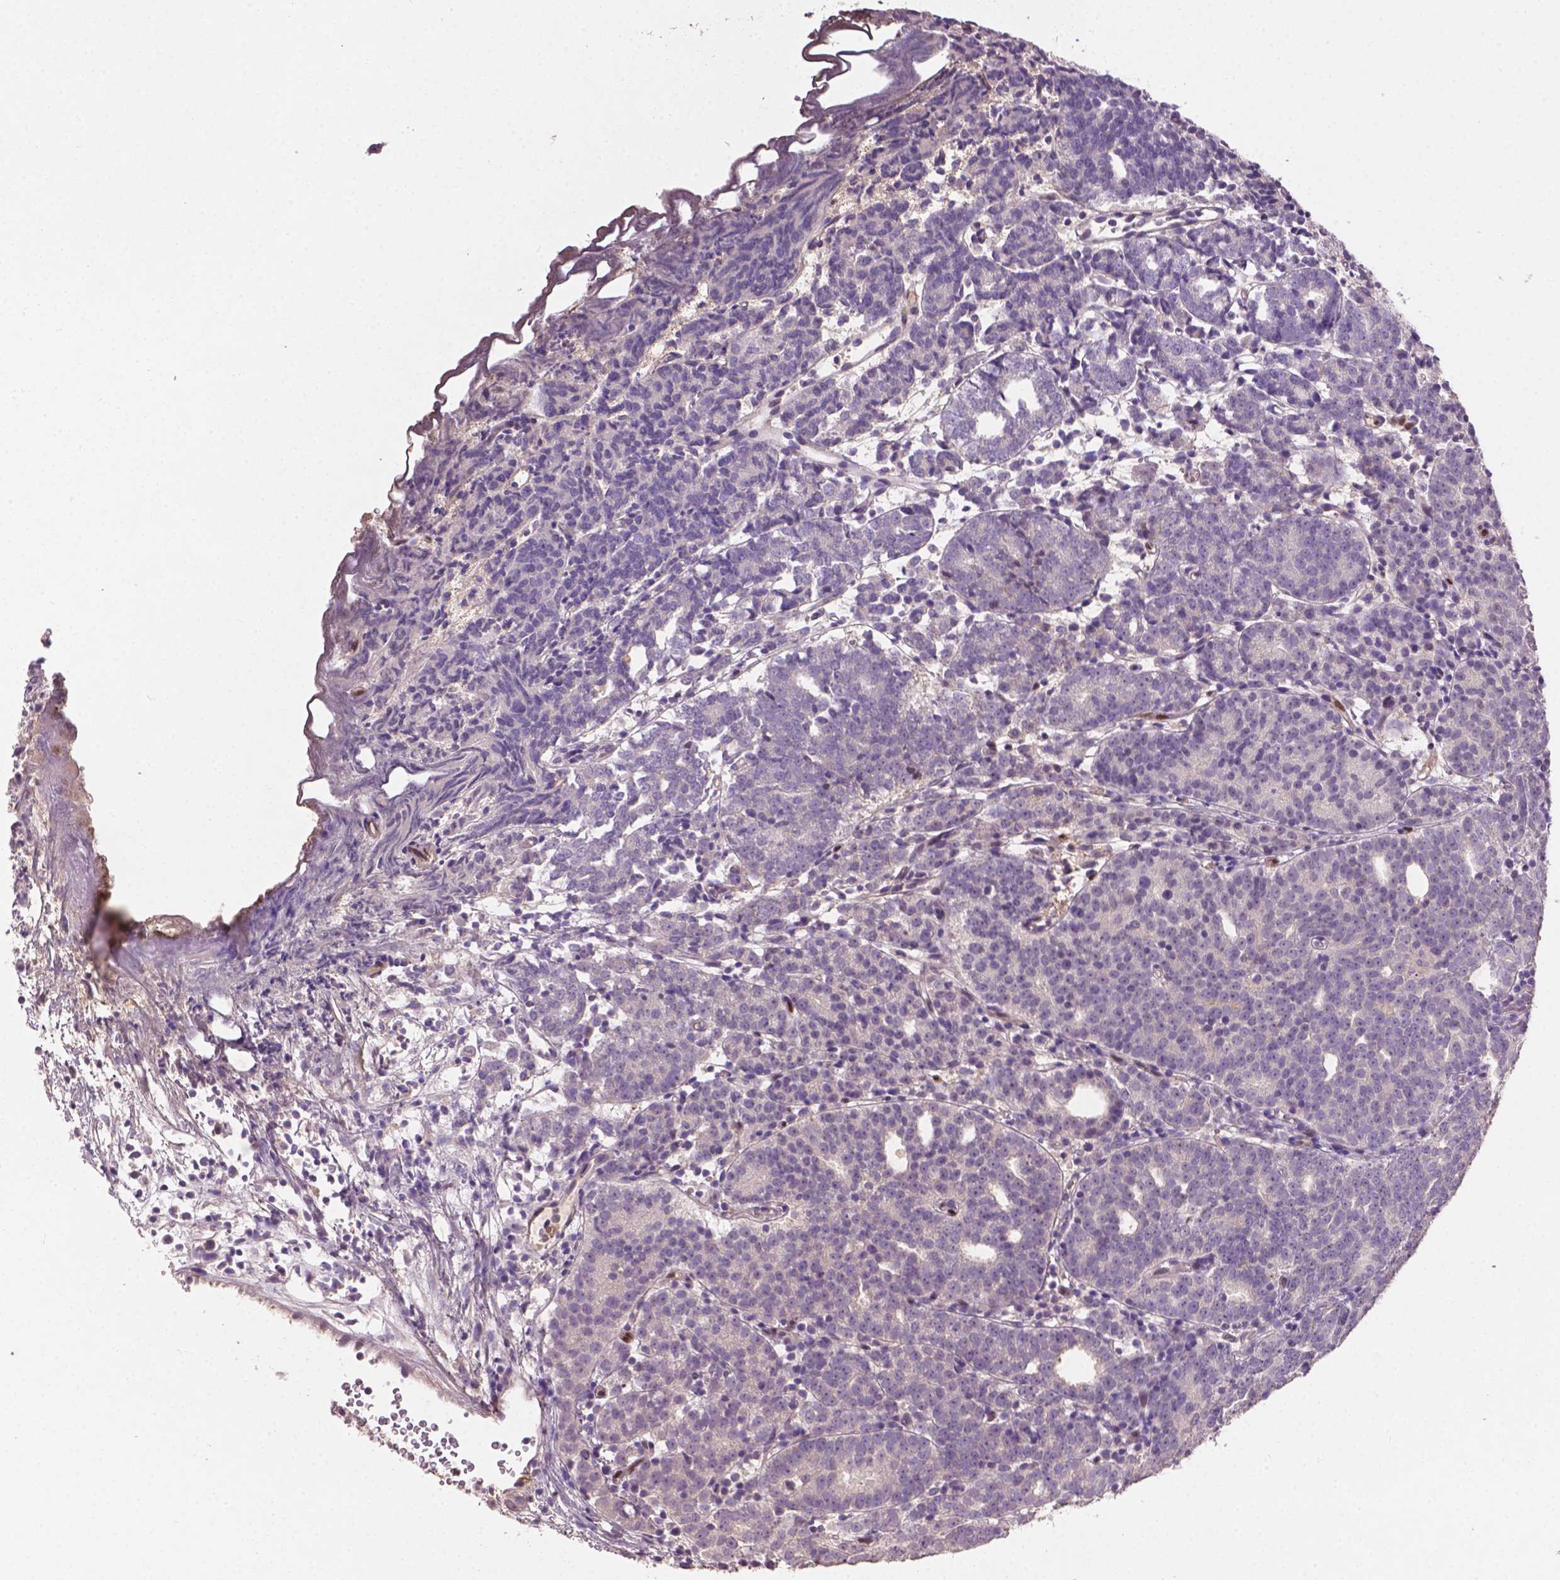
{"staining": {"intensity": "negative", "quantity": "none", "location": "none"}, "tissue": "prostate cancer", "cell_type": "Tumor cells", "image_type": "cancer", "snomed": [{"axis": "morphology", "description": "Adenocarcinoma, High grade"}, {"axis": "topography", "description": "Prostate"}], "caption": "Human prostate cancer (adenocarcinoma (high-grade)) stained for a protein using immunohistochemistry demonstrates no positivity in tumor cells.", "gene": "SOX17", "patient": {"sex": "male", "age": 53}}